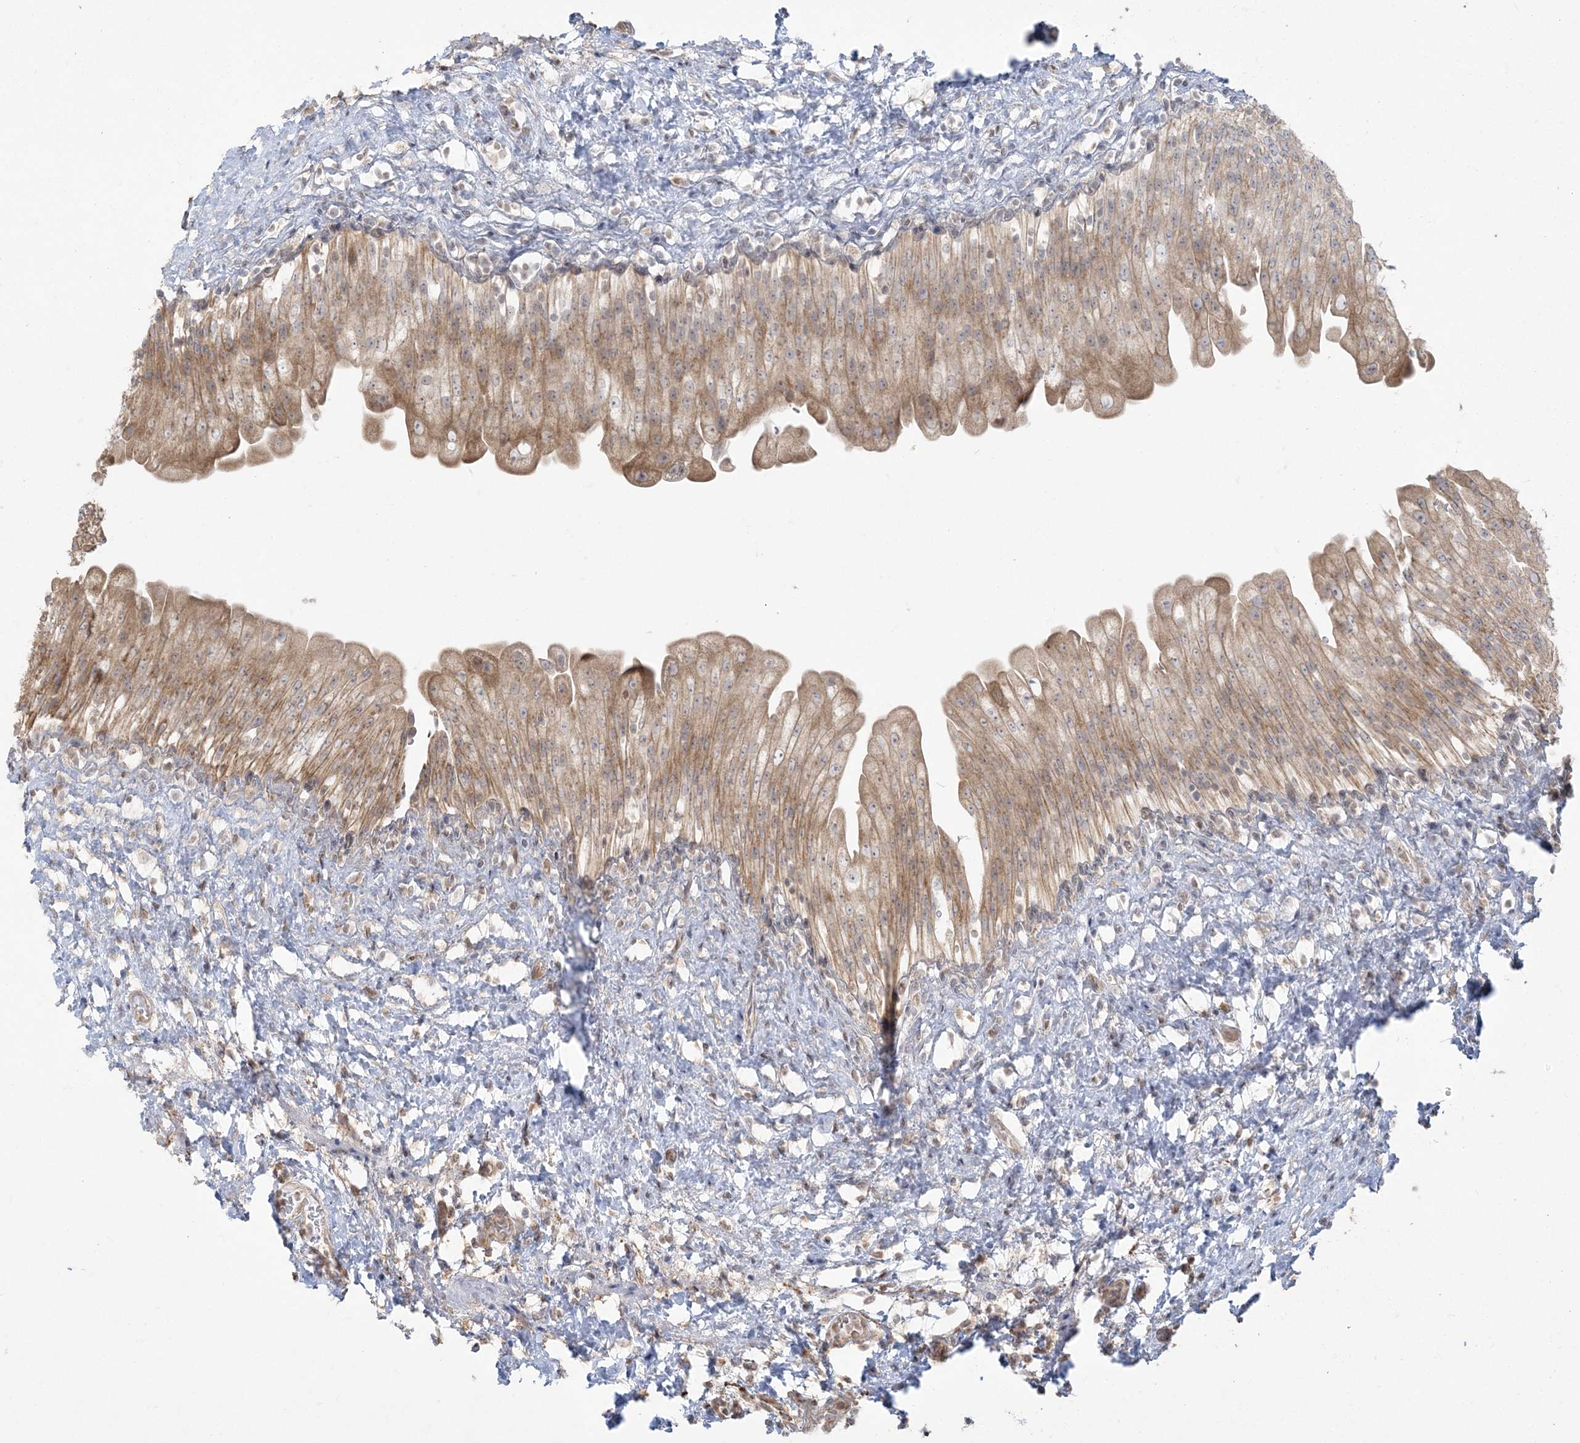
{"staining": {"intensity": "moderate", "quantity": ">75%", "location": "cytoplasmic/membranous"}, "tissue": "urinary bladder", "cell_type": "Urothelial cells", "image_type": "normal", "snomed": [{"axis": "morphology", "description": "Normal tissue, NOS"}, {"axis": "topography", "description": "Urinary bladder"}], "caption": "A histopathology image showing moderate cytoplasmic/membranous staining in approximately >75% of urothelial cells in normal urinary bladder, as visualized by brown immunohistochemical staining.", "gene": "ZC3H6", "patient": {"sex": "female", "age": 27}}